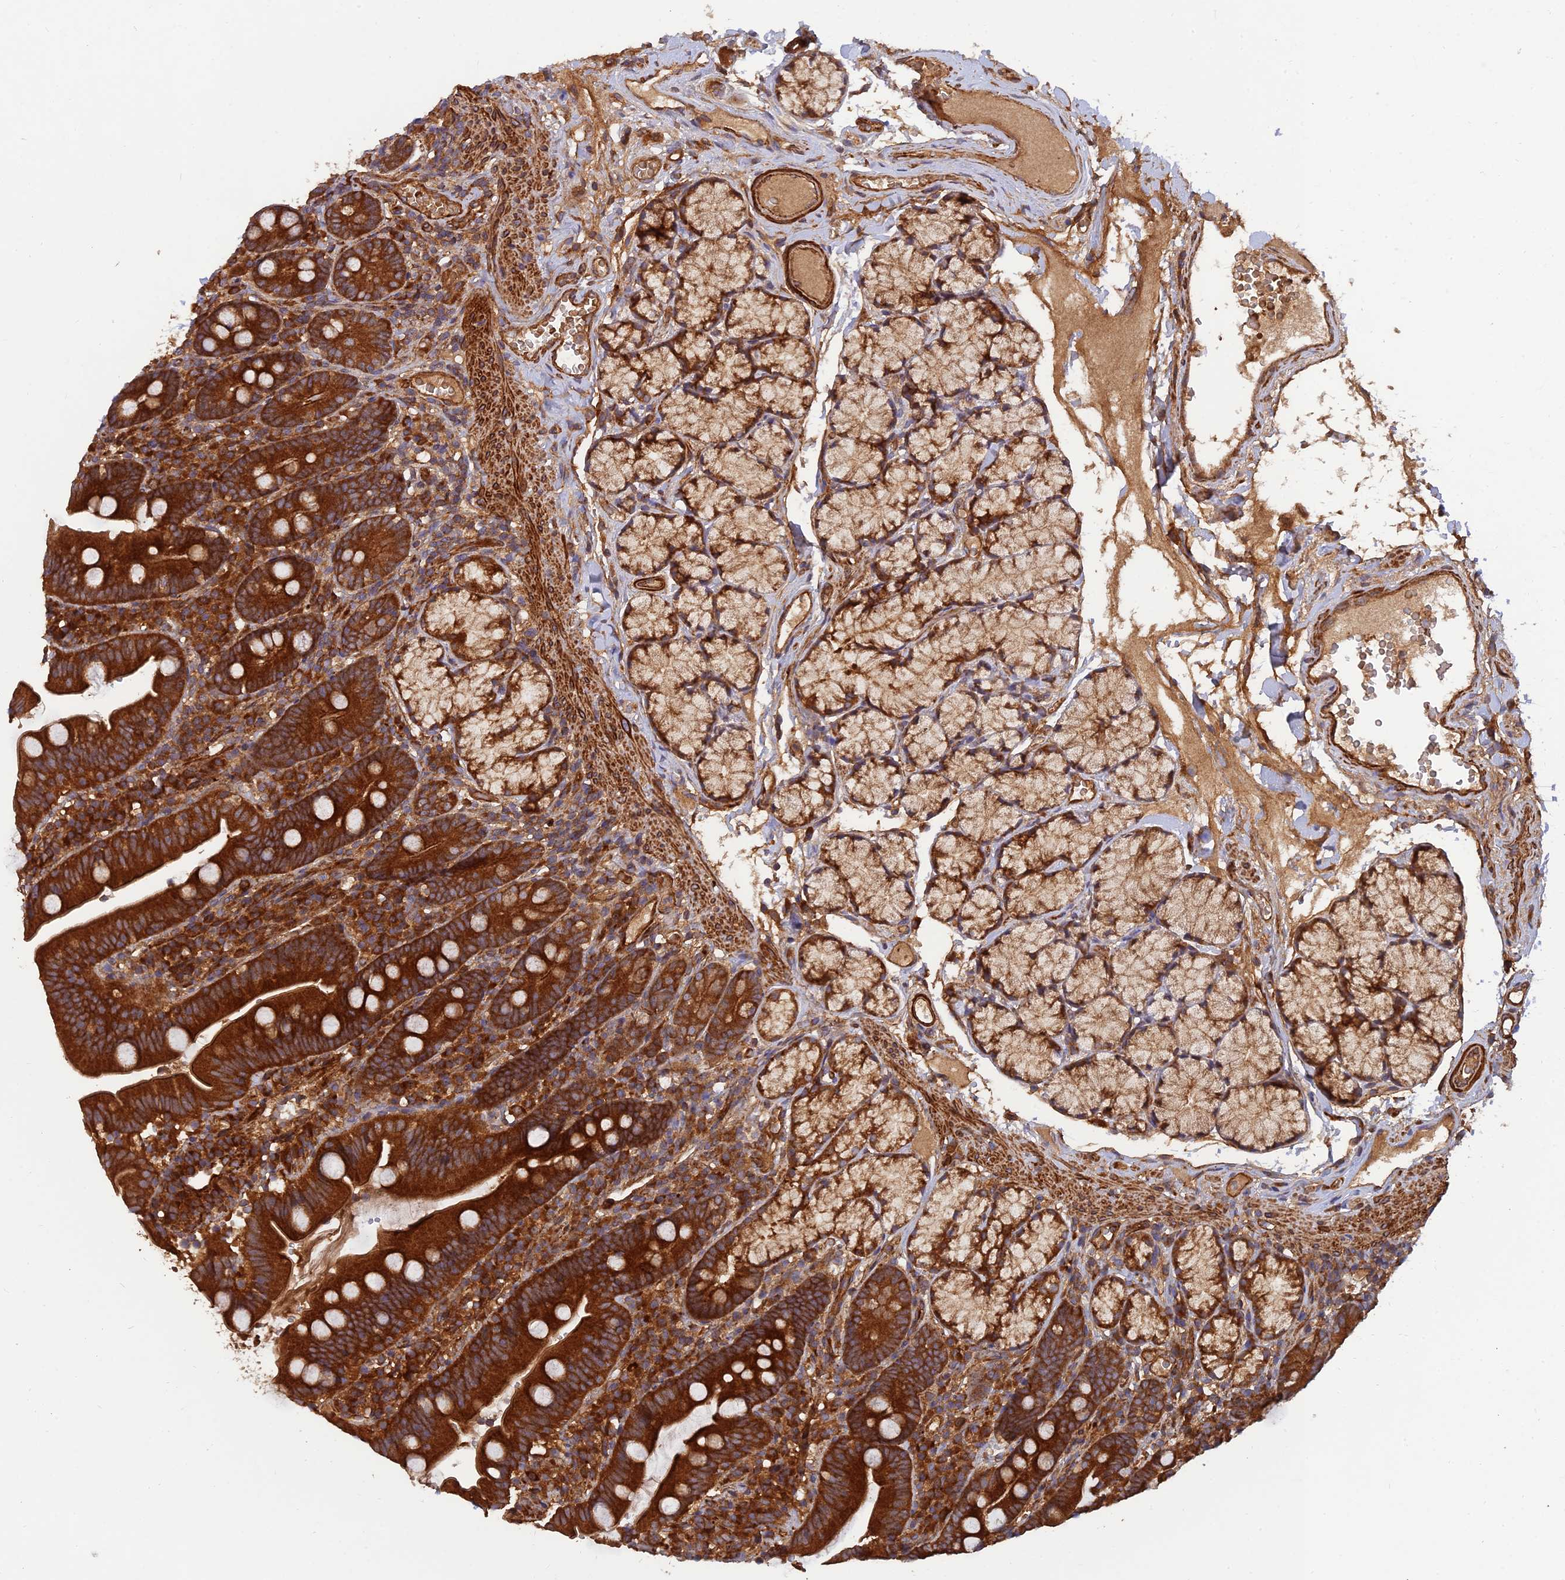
{"staining": {"intensity": "strong", "quantity": ">75%", "location": "cytoplasmic/membranous"}, "tissue": "duodenum", "cell_type": "Glandular cells", "image_type": "normal", "snomed": [{"axis": "morphology", "description": "Normal tissue, NOS"}, {"axis": "topography", "description": "Duodenum"}], "caption": "Unremarkable duodenum demonstrates strong cytoplasmic/membranous staining in about >75% of glandular cells Nuclei are stained in blue..", "gene": "RELCH", "patient": {"sex": "female", "age": 67}}